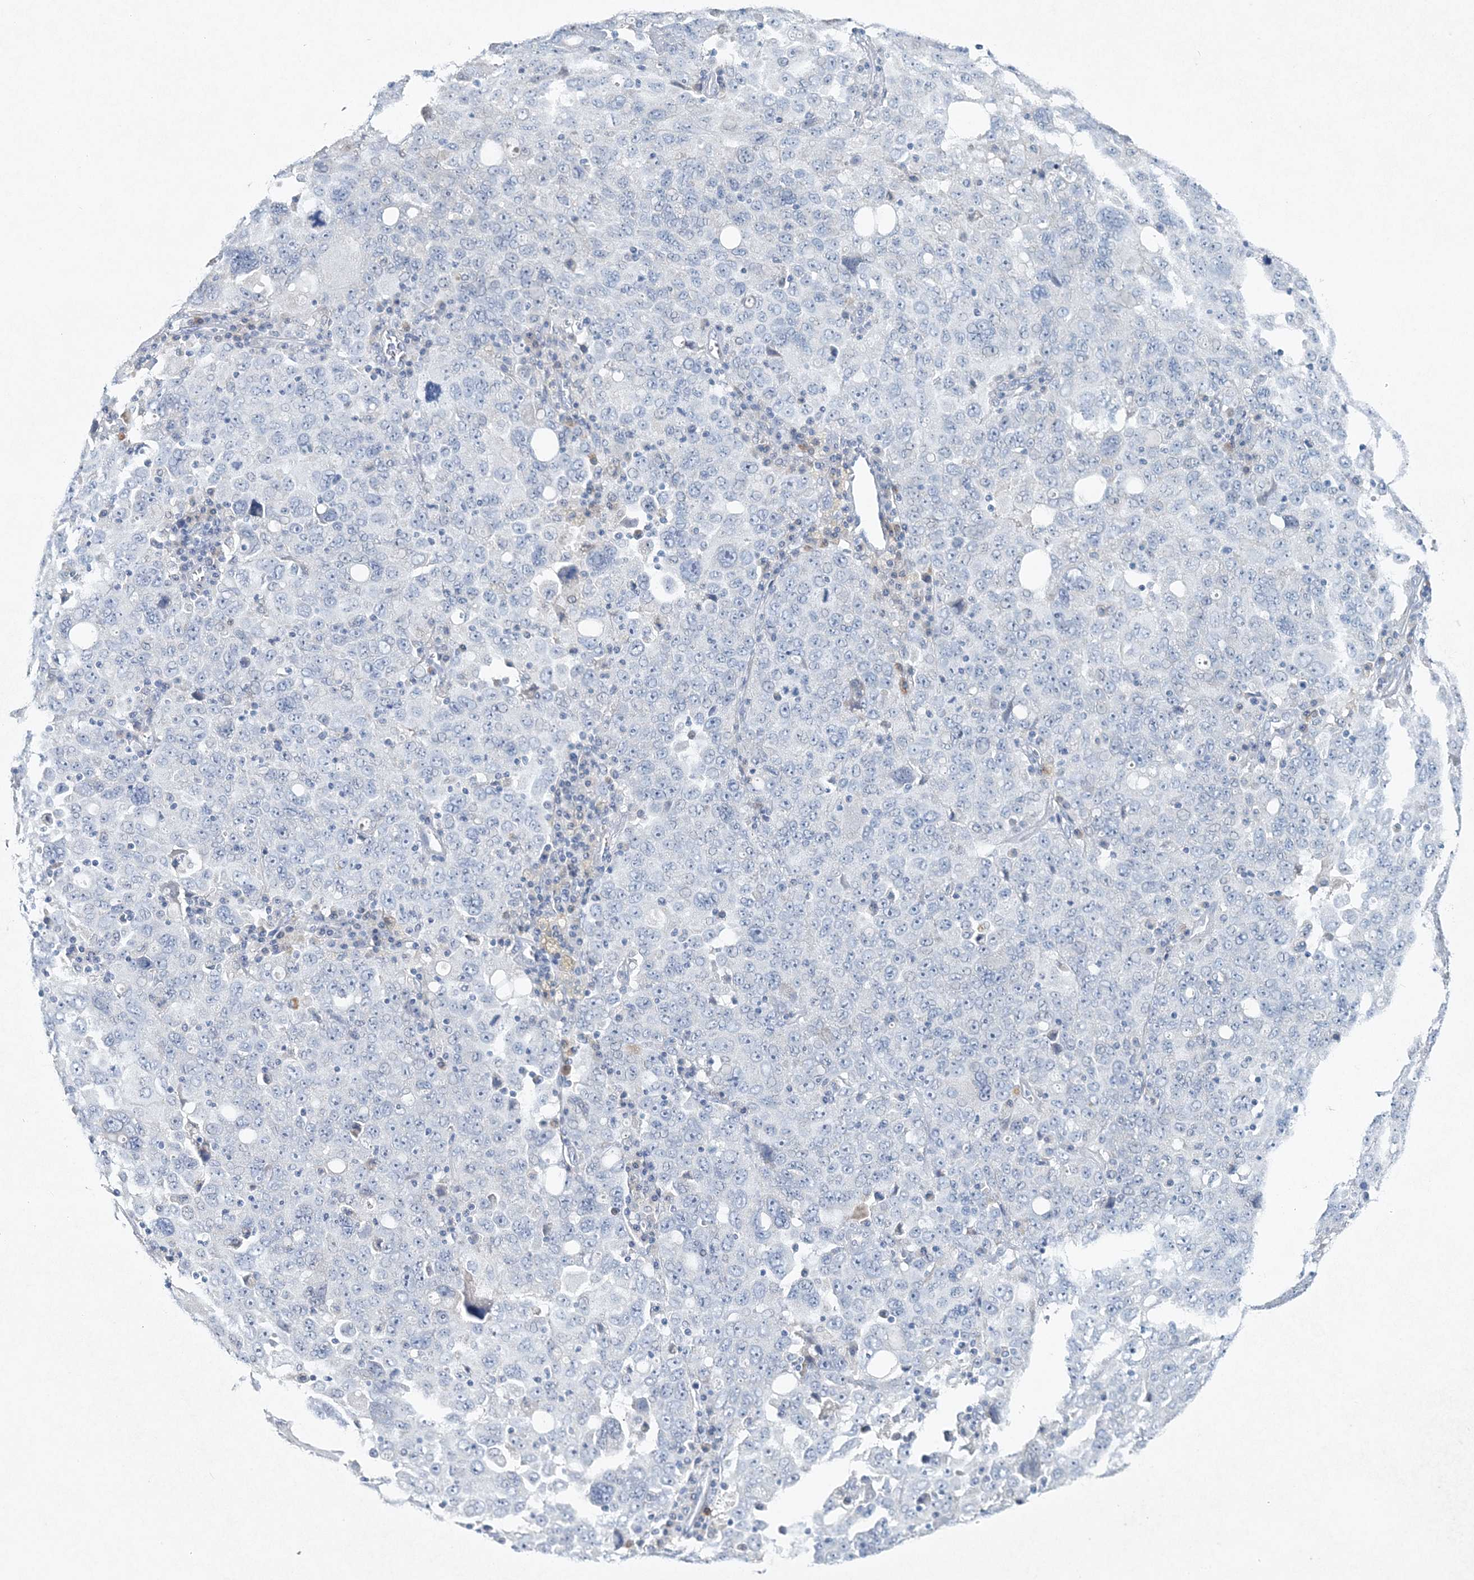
{"staining": {"intensity": "negative", "quantity": "none", "location": "none"}, "tissue": "ovarian cancer", "cell_type": "Tumor cells", "image_type": "cancer", "snomed": [{"axis": "morphology", "description": "Carcinoma, endometroid"}, {"axis": "topography", "description": "Ovary"}], "caption": "A micrograph of human ovarian cancer (endometroid carcinoma) is negative for staining in tumor cells.", "gene": "GCKR", "patient": {"sex": "female", "age": 62}}